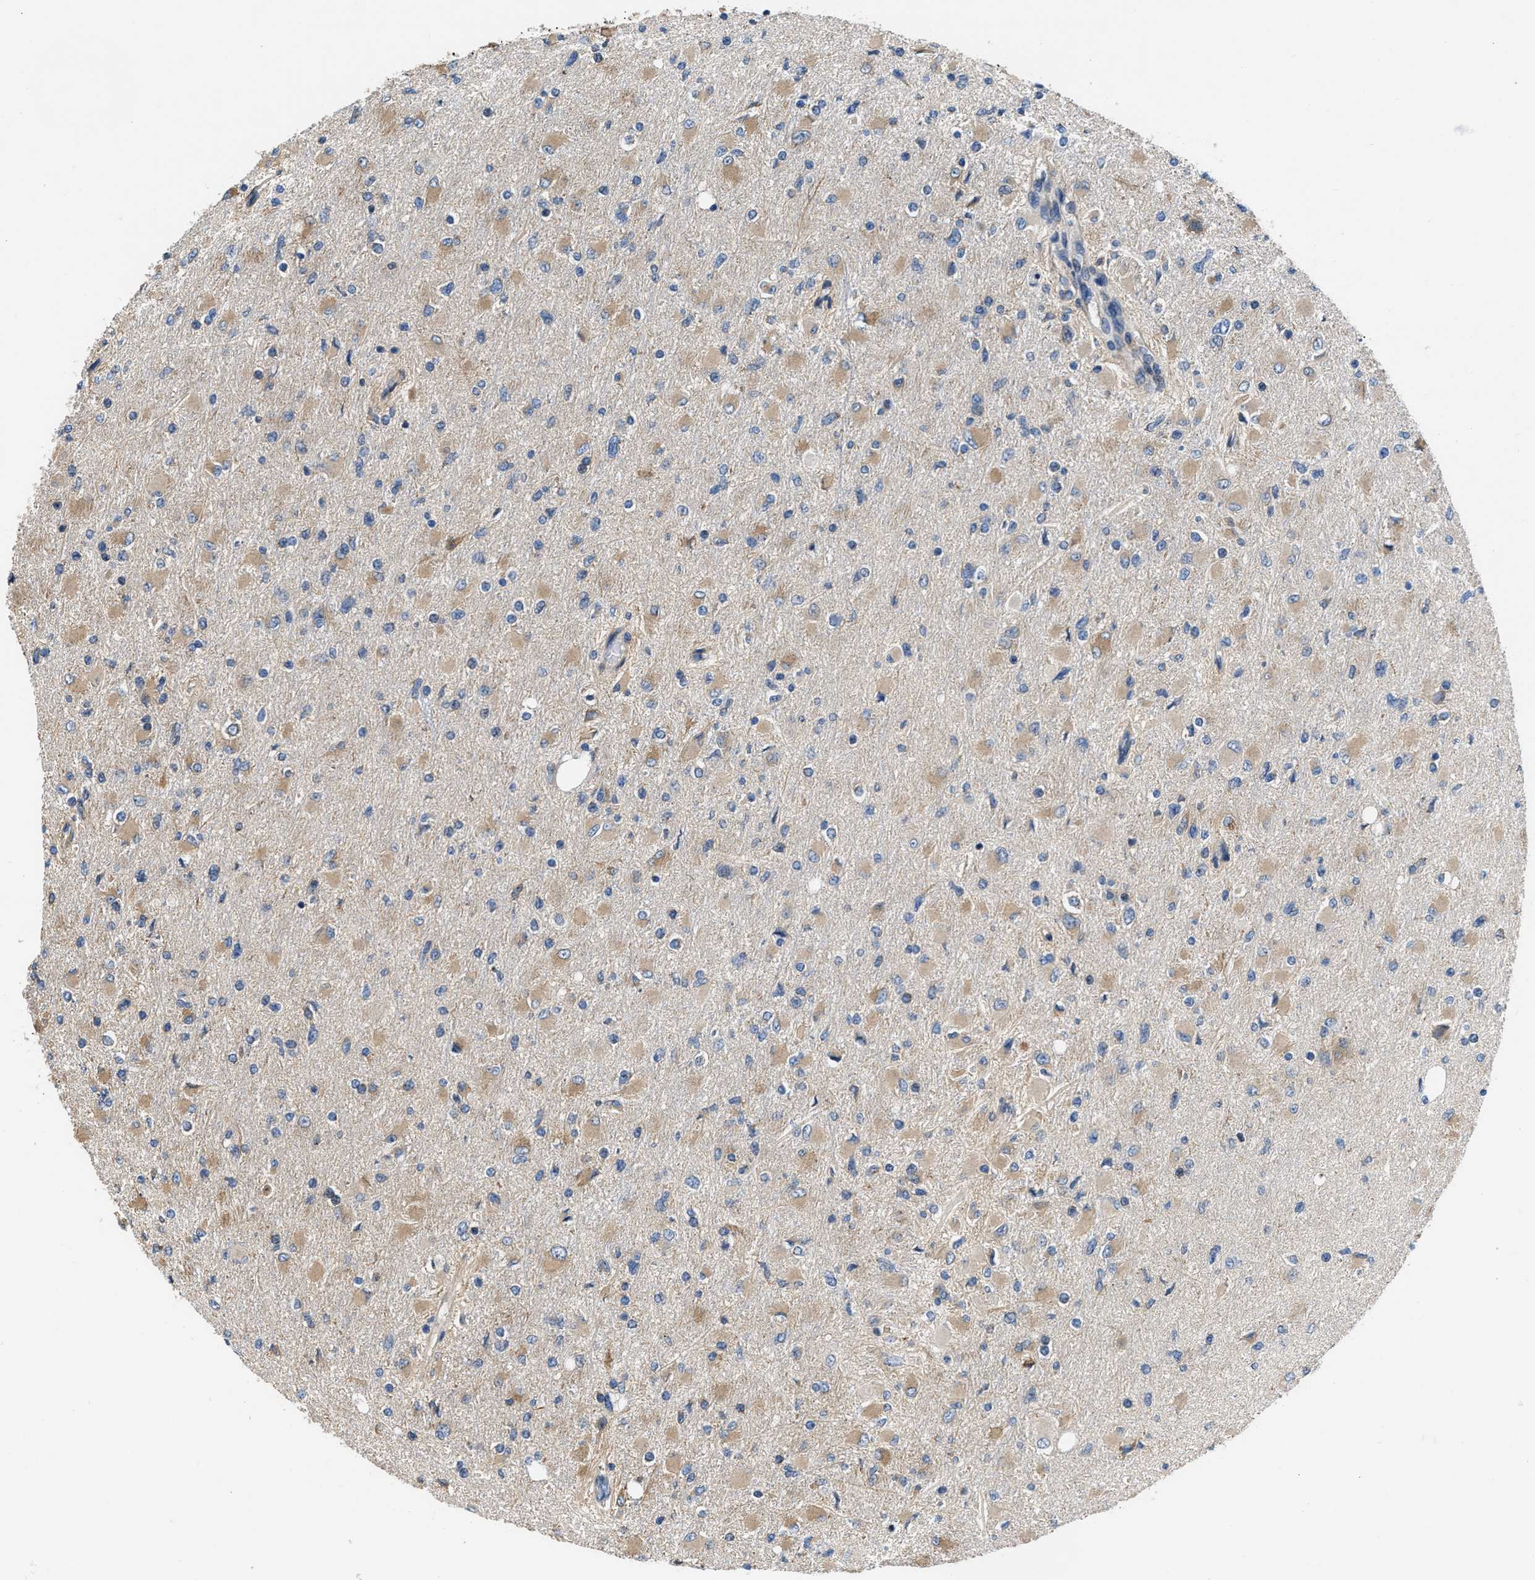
{"staining": {"intensity": "weak", "quantity": ">75%", "location": "cytoplasmic/membranous"}, "tissue": "glioma", "cell_type": "Tumor cells", "image_type": "cancer", "snomed": [{"axis": "morphology", "description": "Glioma, malignant, High grade"}, {"axis": "topography", "description": "Cerebral cortex"}], "caption": "A brown stain highlights weak cytoplasmic/membranous positivity of a protein in high-grade glioma (malignant) tumor cells.", "gene": "CEP128", "patient": {"sex": "female", "age": 36}}